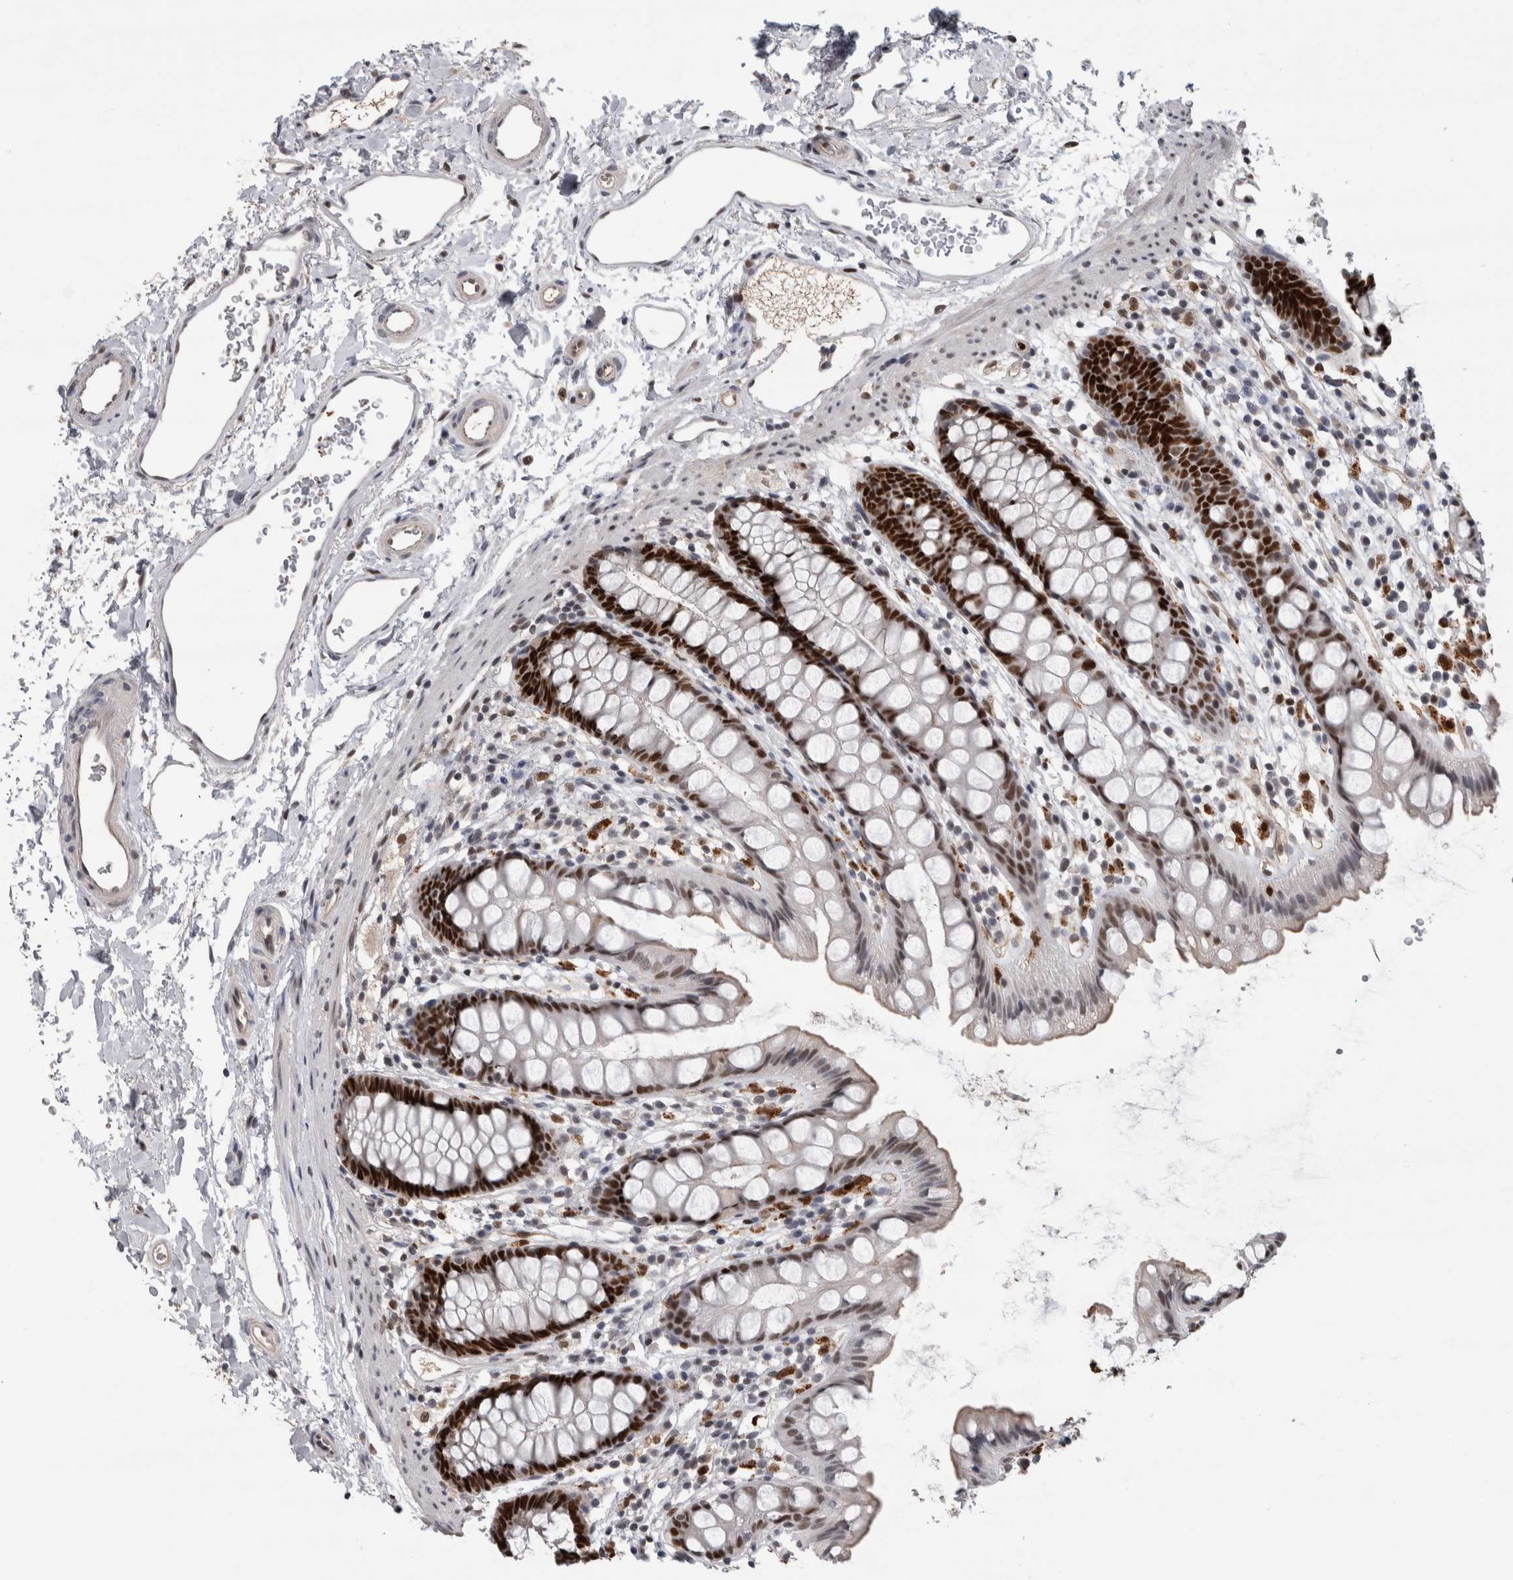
{"staining": {"intensity": "strong", "quantity": ">75%", "location": "nuclear"}, "tissue": "rectum", "cell_type": "Glandular cells", "image_type": "normal", "snomed": [{"axis": "morphology", "description": "Normal tissue, NOS"}, {"axis": "topography", "description": "Rectum"}], "caption": "A brown stain highlights strong nuclear positivity of a protein in glandular cells of unremarkable human rectum. (brown staining indicates protein expression, while blue staining denotes nuclei).", "gene": "POLD2", "patient": {"sex": "female", "age": 65}}